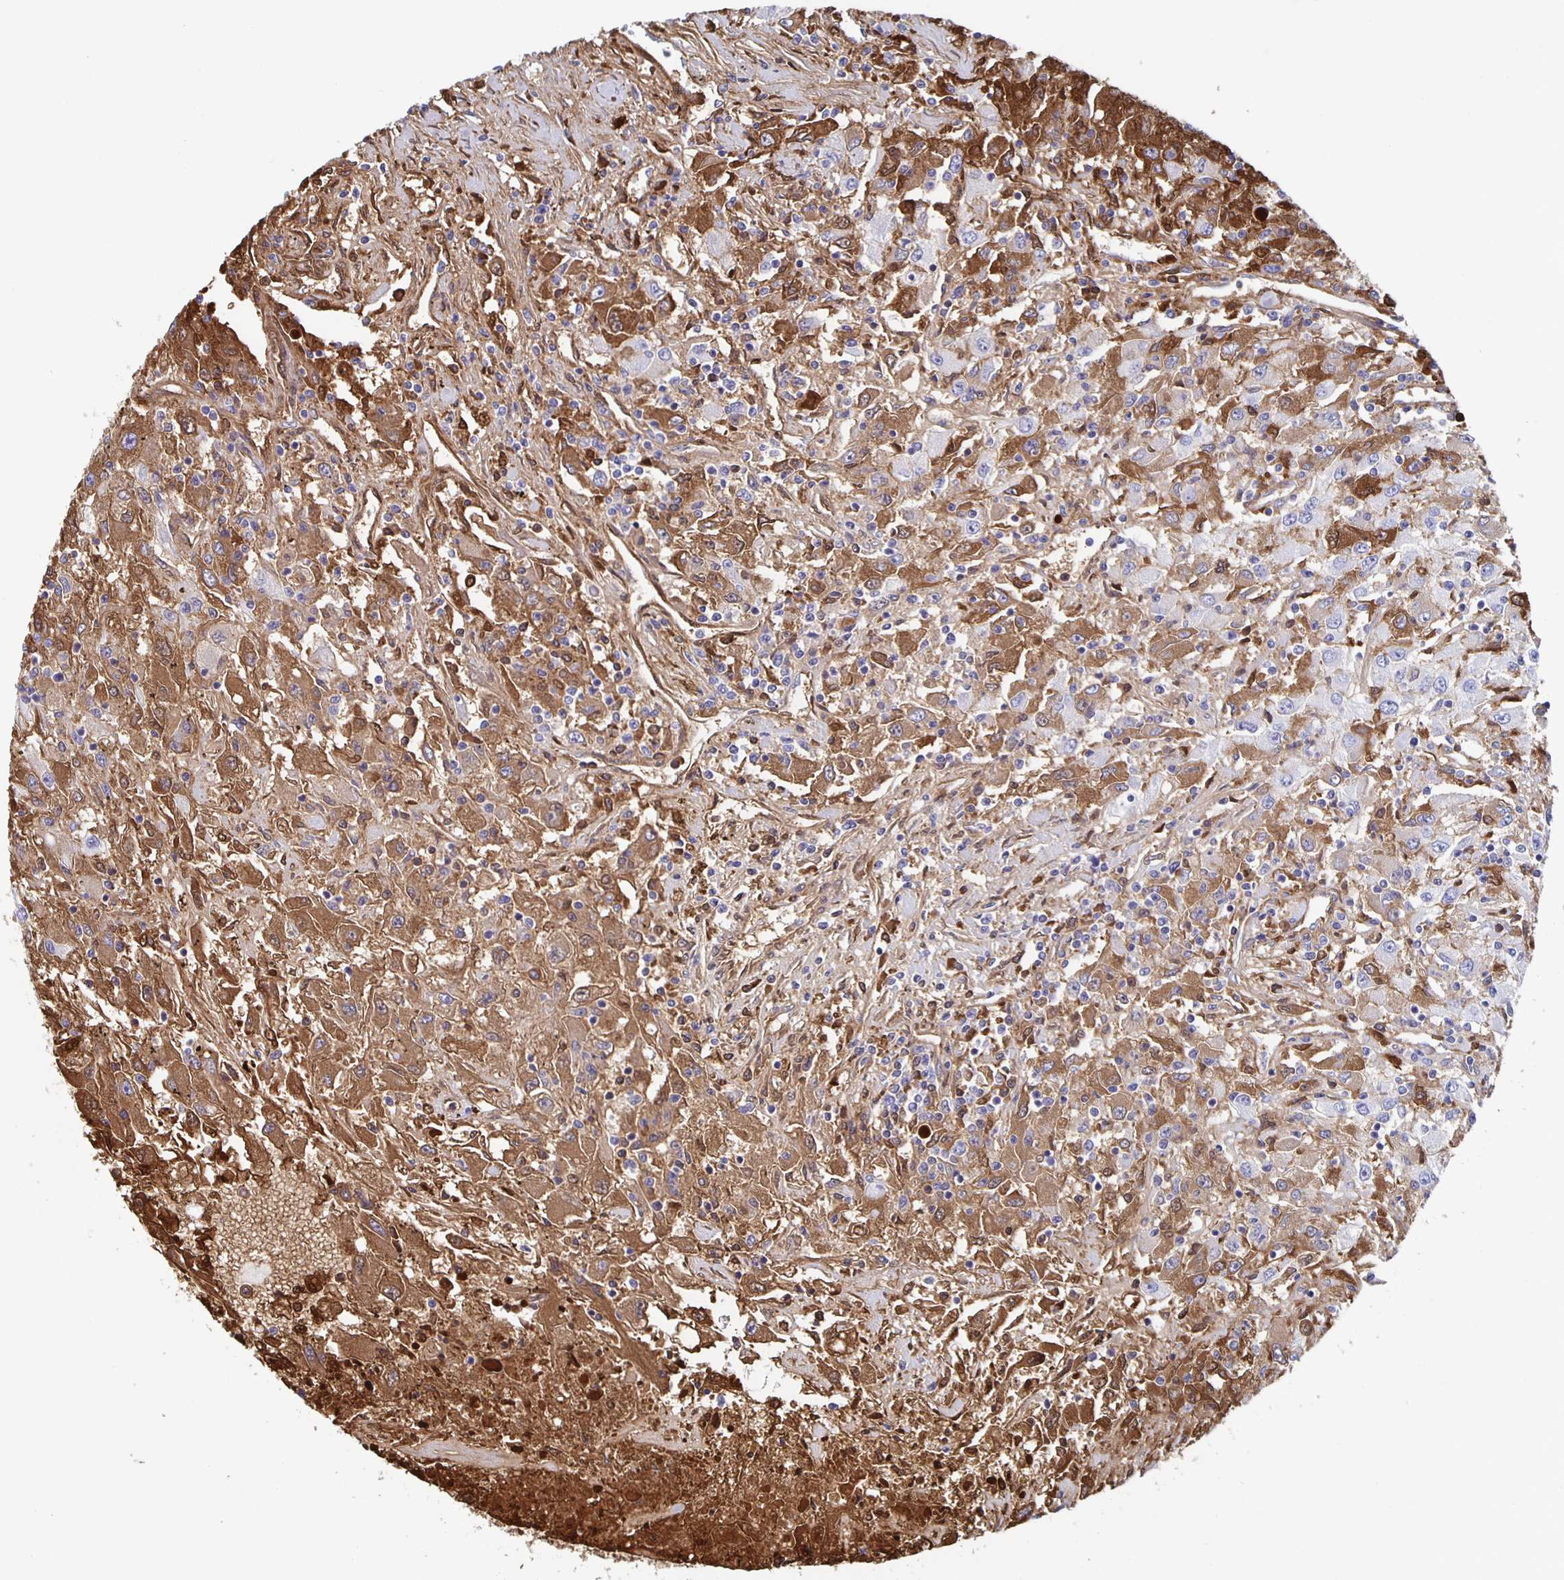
{"staining": {"intensity": "moderate", "quantity": "25%-75%", "location": "cytoplasmic/membranous"}, "tissue": "renal cancer", "cell_type": "Tumor cells", "image_type": "cancer", "snomed": [{"axis": "morphology", "description": "Adenocarcinoma, NOS"}, {"axis": "topography", "description": "Kidney"}], "caption": "Human renal cancer stained for a protein (brown) demonstrates moderate cytoplasmic/membranous positive staining in about 25%-75% of tumor cells.", "gene": "FGA", "patient": {"sex": "female", "age": 67}}